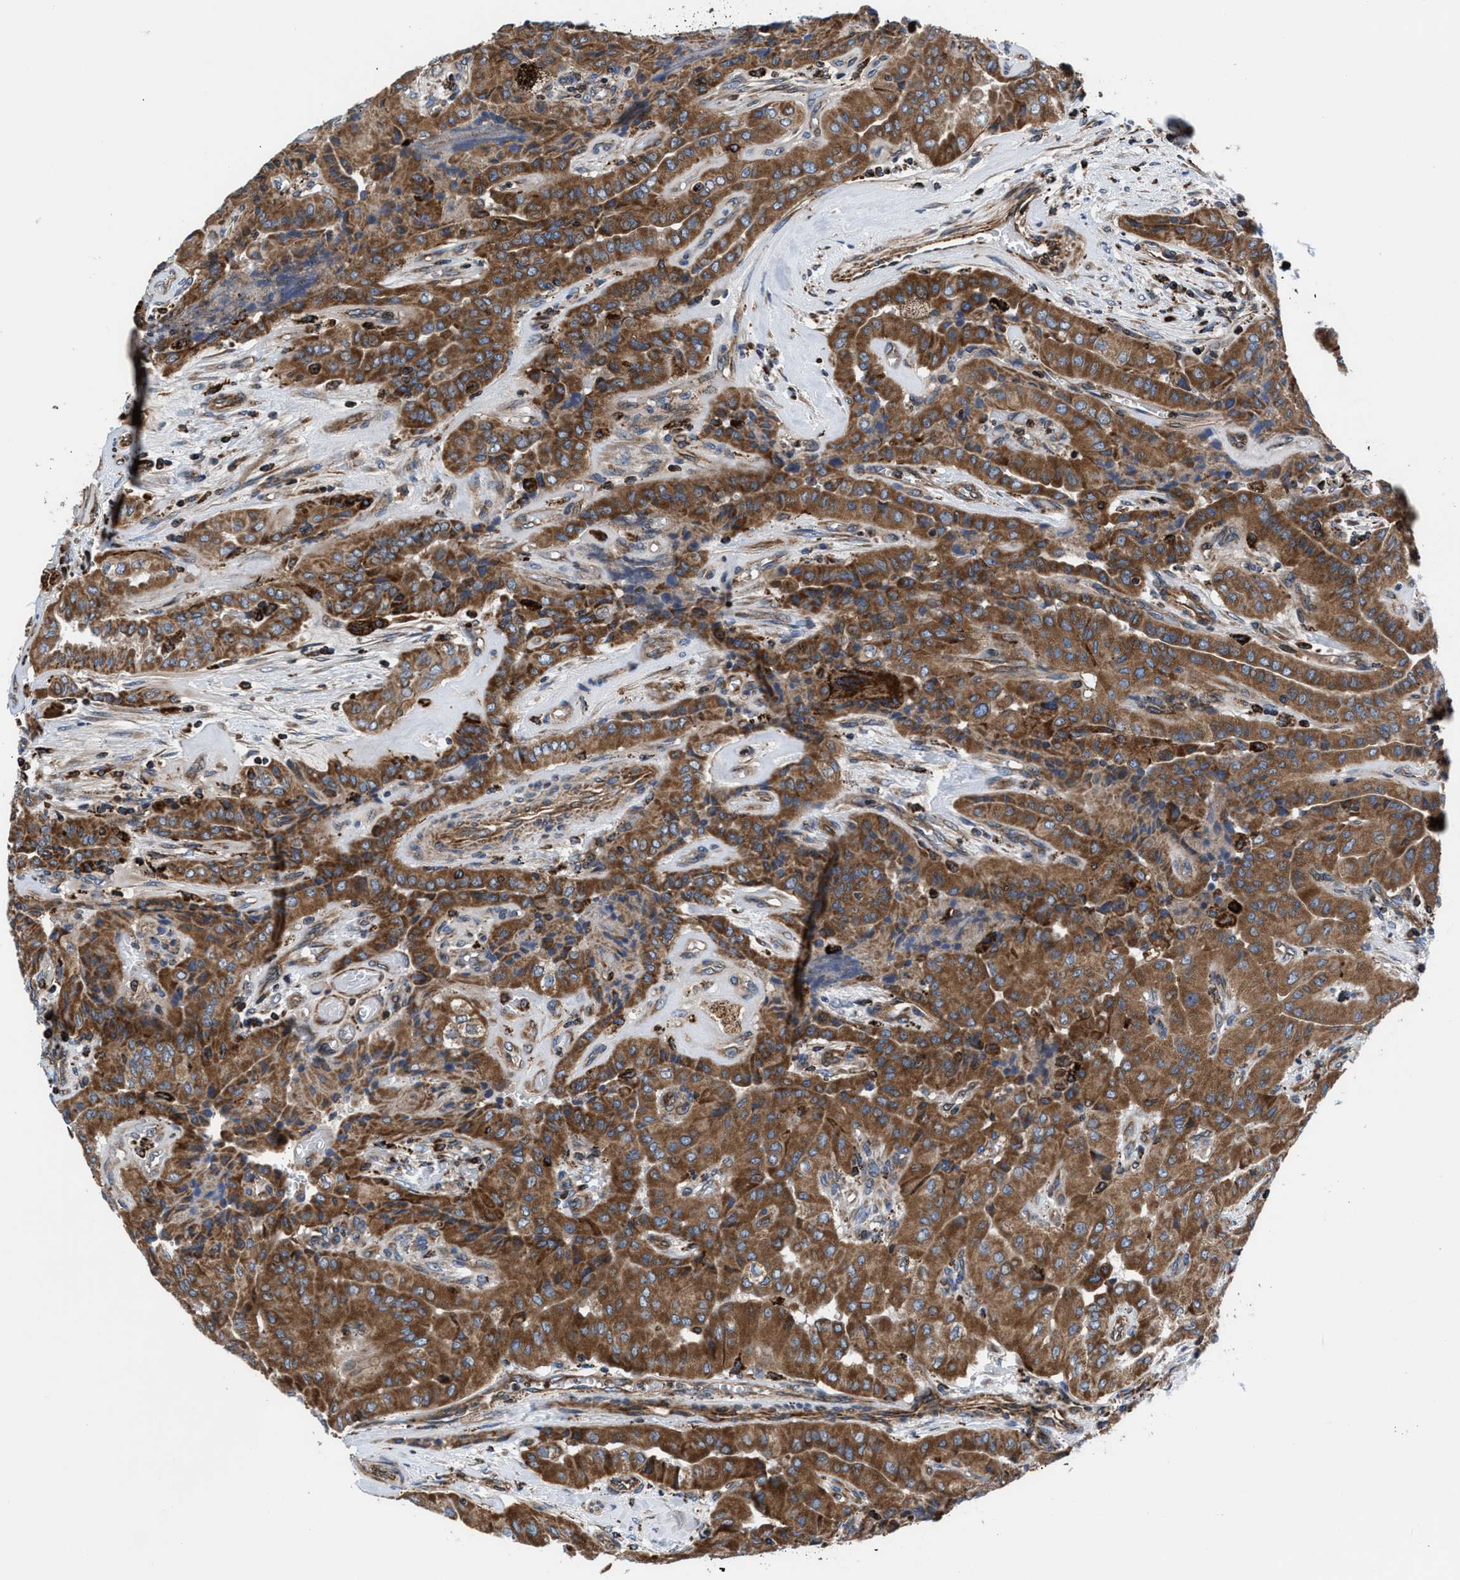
{"staining": {"intensity": "moderate", "quantity": ">75%", "location": "cytoplasmic/membranous"}, "tissue": "thyroid cancer", "cell_type": "Tumor cells", "image_type": "cancer", "snomed": [{"axis": "morphology", "description": "Papillary adenocarcinoma, NOS"}, {"axis": "topography", "description": "Thyroid gland"}], "caption": "About >75% of tumor cells in human thyroid cancer exhibit moderate cytoplasmic/membranous protein staining as visualized by brown immunohistochemical staining.", "gene": "PRR15L", "patient": {"sex": "female", "age": 59}}